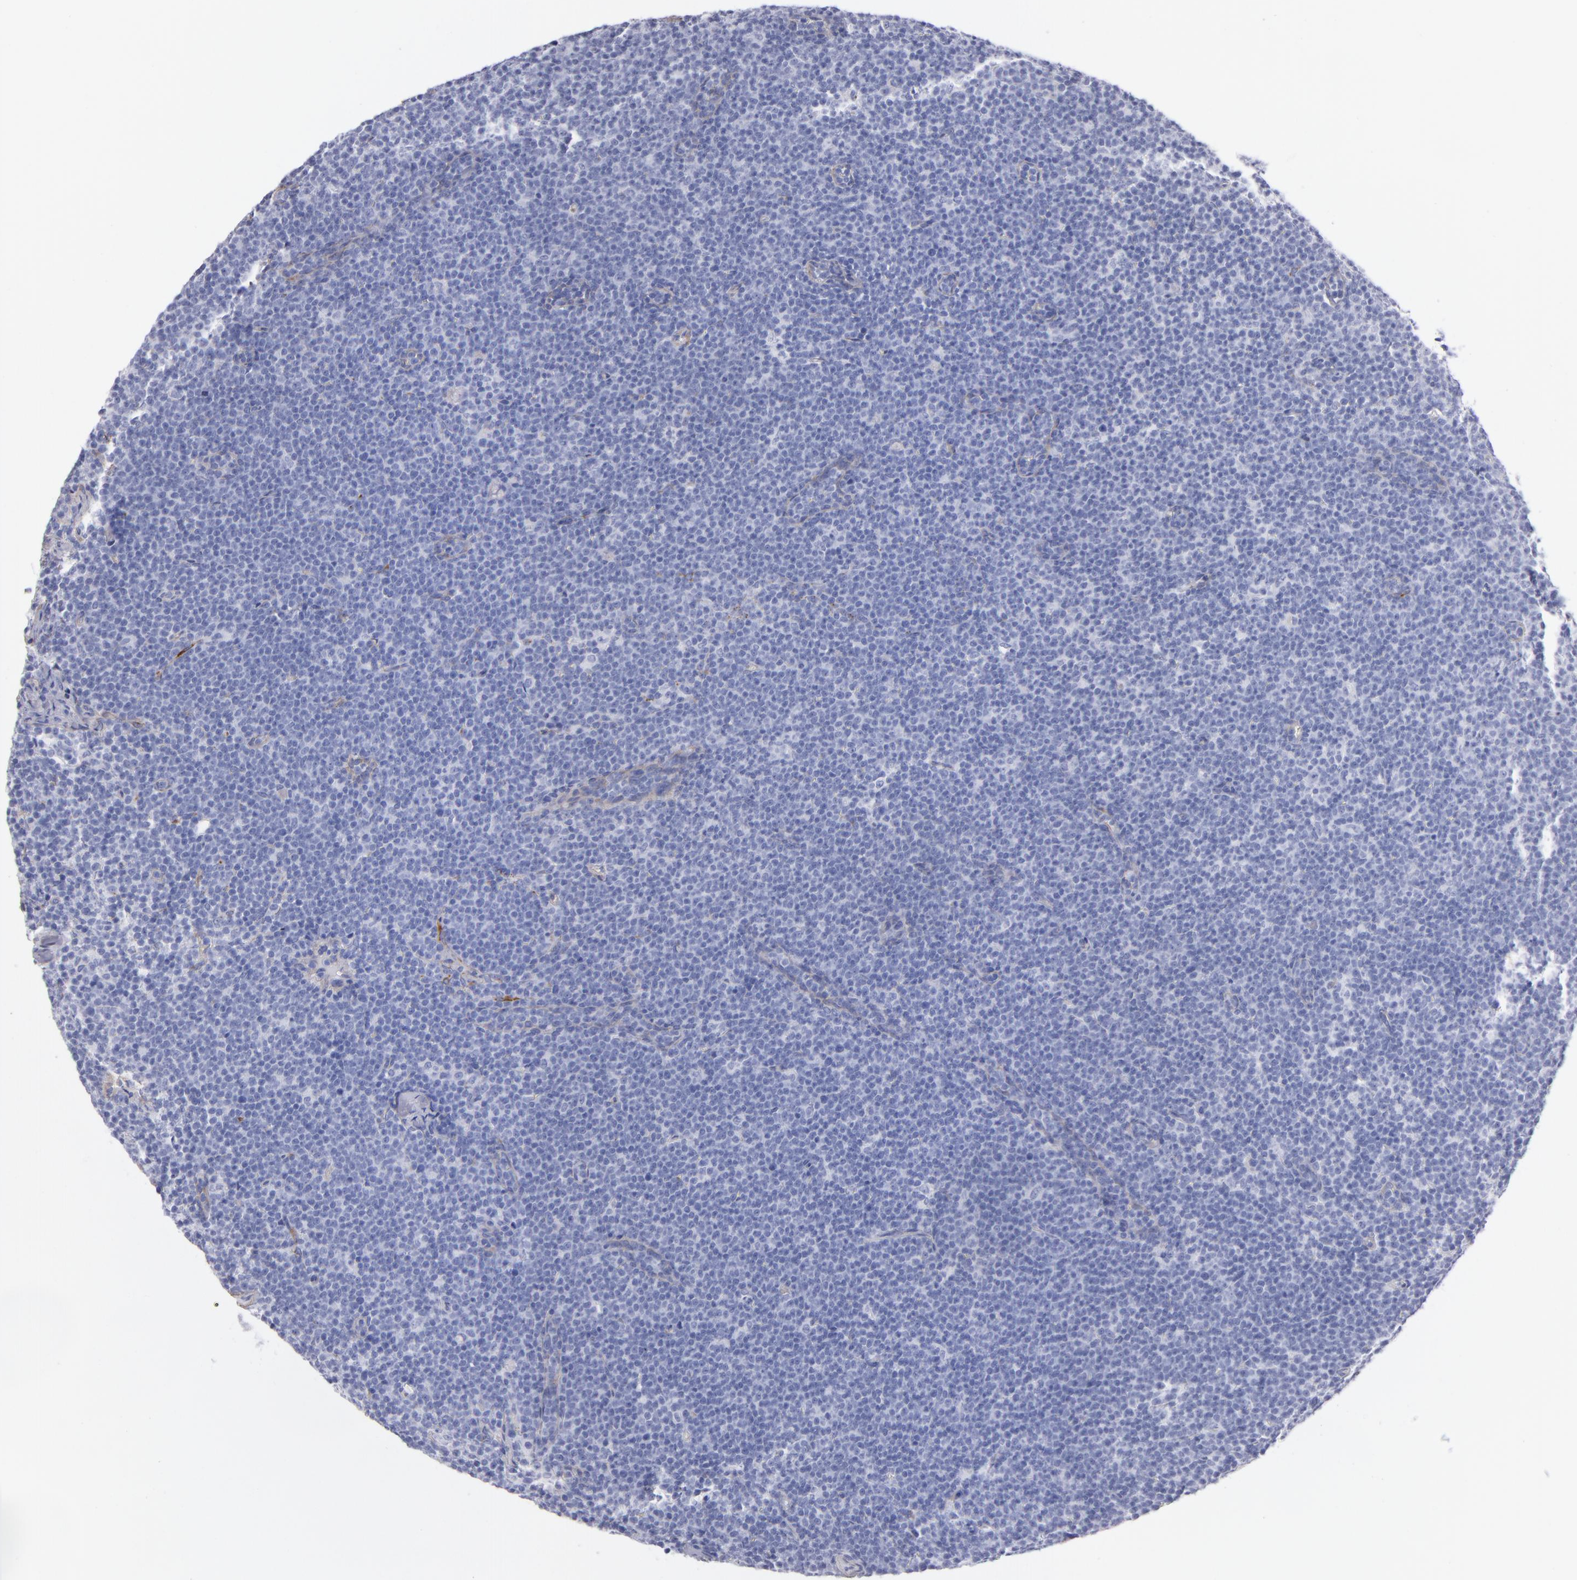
{"staining": {"intensity": "negative", "quantity": "none", "location": "none"}, "tissue": "lymphoma", "cell_type": "Tumor cells", "image_type": "cancer", "snomed": [{"axis": "morphology", "description": "Malignant lymphoma, non-Hodgkin's type, High grade"}, {"axis": "topography", "description": "Lymph node"}], "caption": "DAB (3,3'-diaminobenzidine) immunohistochemical staining of high-grade malignant lymphoma, non-Hodgkin's type demonstrates no significant staining in tumor cells. (DAB immunohistochemistry (IHC), high magnification).", "gene": "LAMC1", "patient": {"sex": "female", "age": 58}}